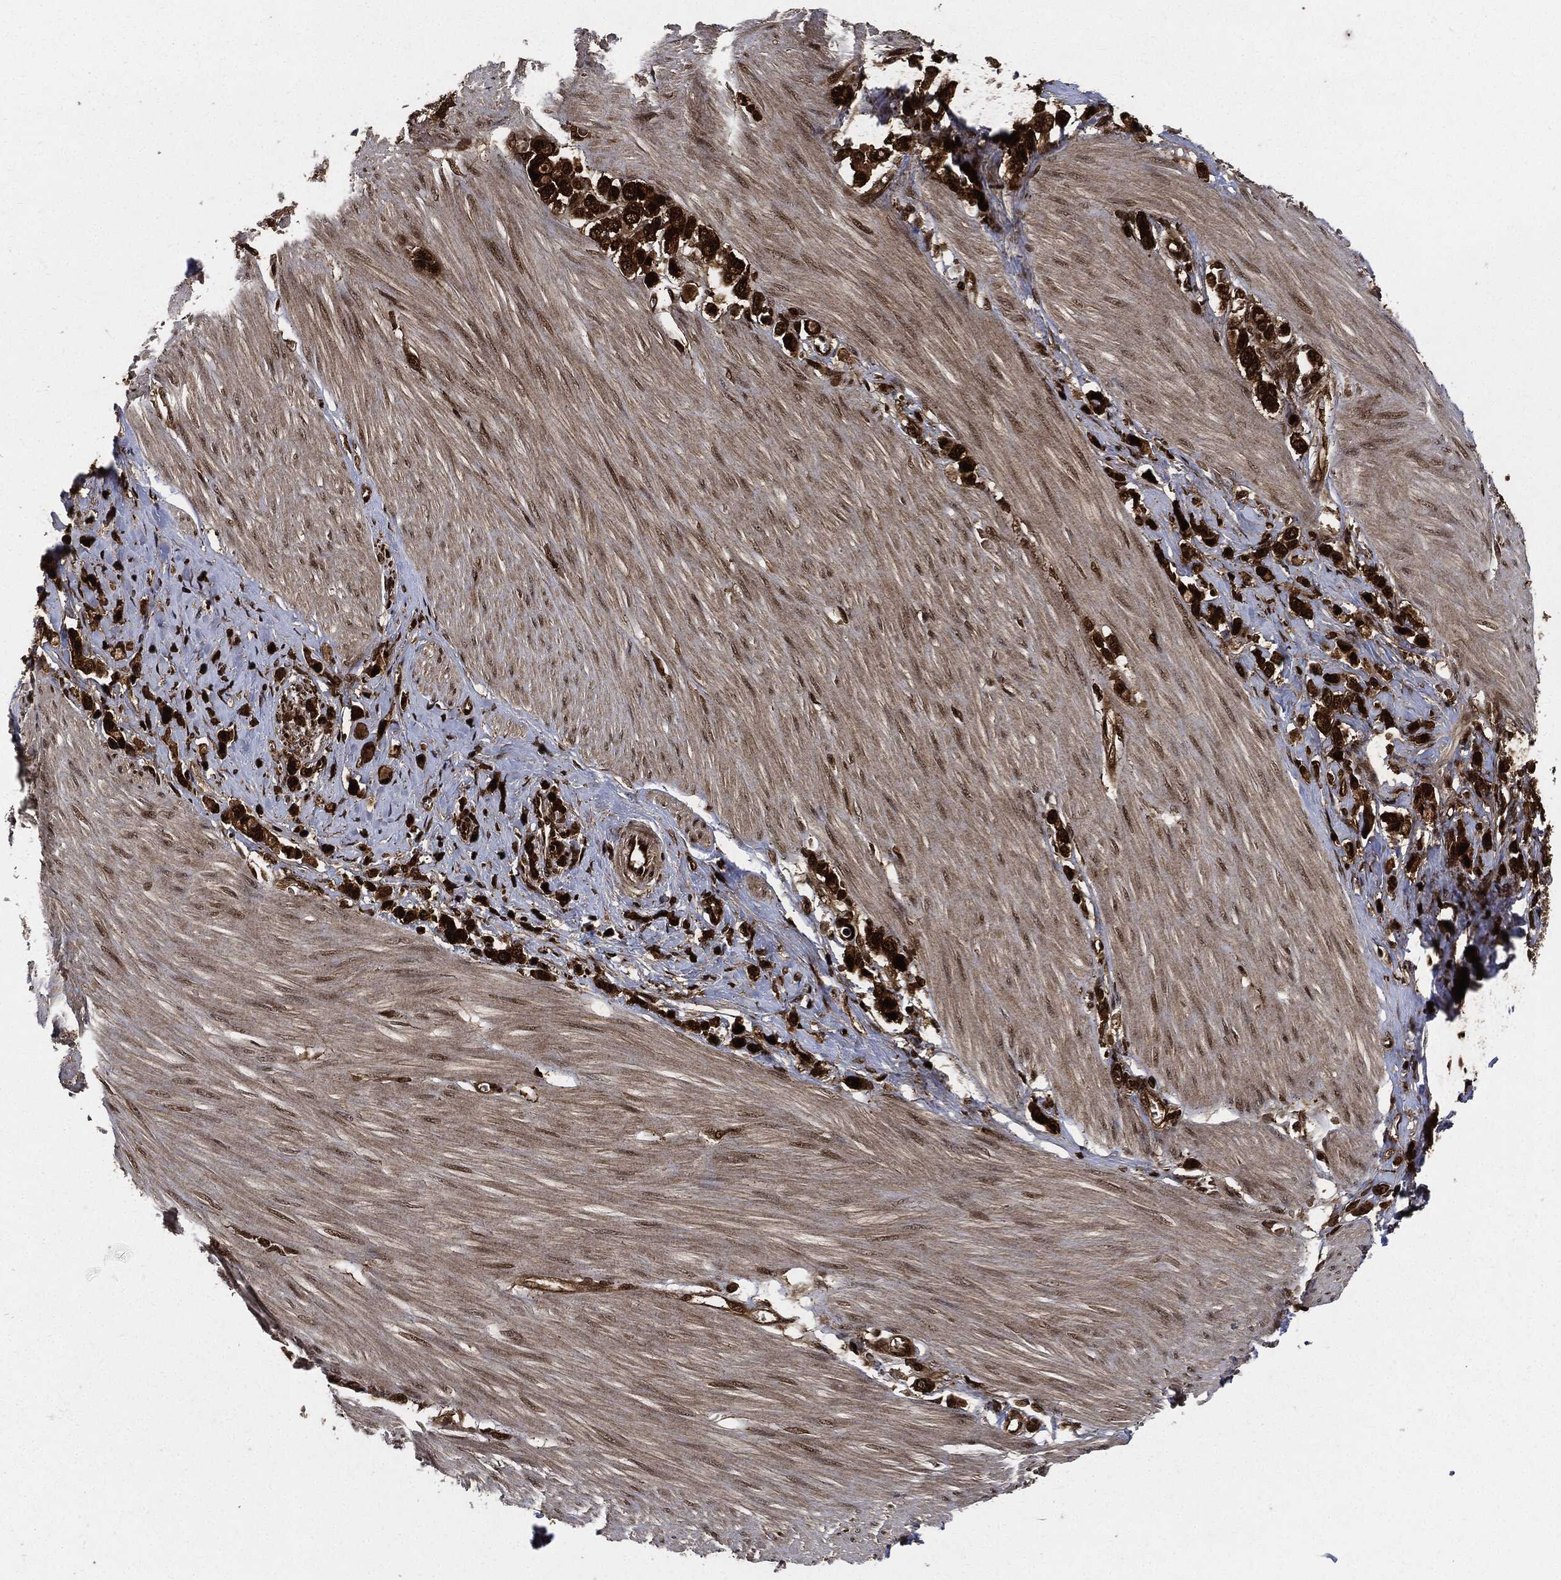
{"staining": {"intensity": "strong", "quantity": ">75%", "location": "cytoplasmic/membranous"}, "tissue": "stomach cancer", "cell_type": "Tumor cells", "image_type": "cancer", "snomed": [{"axis": "morphology", "description": "Normal tissue, NOS"}, {"axis": "morphology", "description": "Adenocarcinoma, NOS"}, {"axis": "morphology", "description": "Adenocarcinoma, High grade"}, {"axis": "topography", "description": "Stomach, upper"}, {"axis": "topography", "description": "Stomach"}], "caption": "Adenocarcinoma (stomach) was stained to show a protein in brown. There is high levels of strong cytoplasmic/membranous expression in about >75% of tumor cells.", "gene": "YWHAB", "patient": {"sex": "female", "age": 65}}